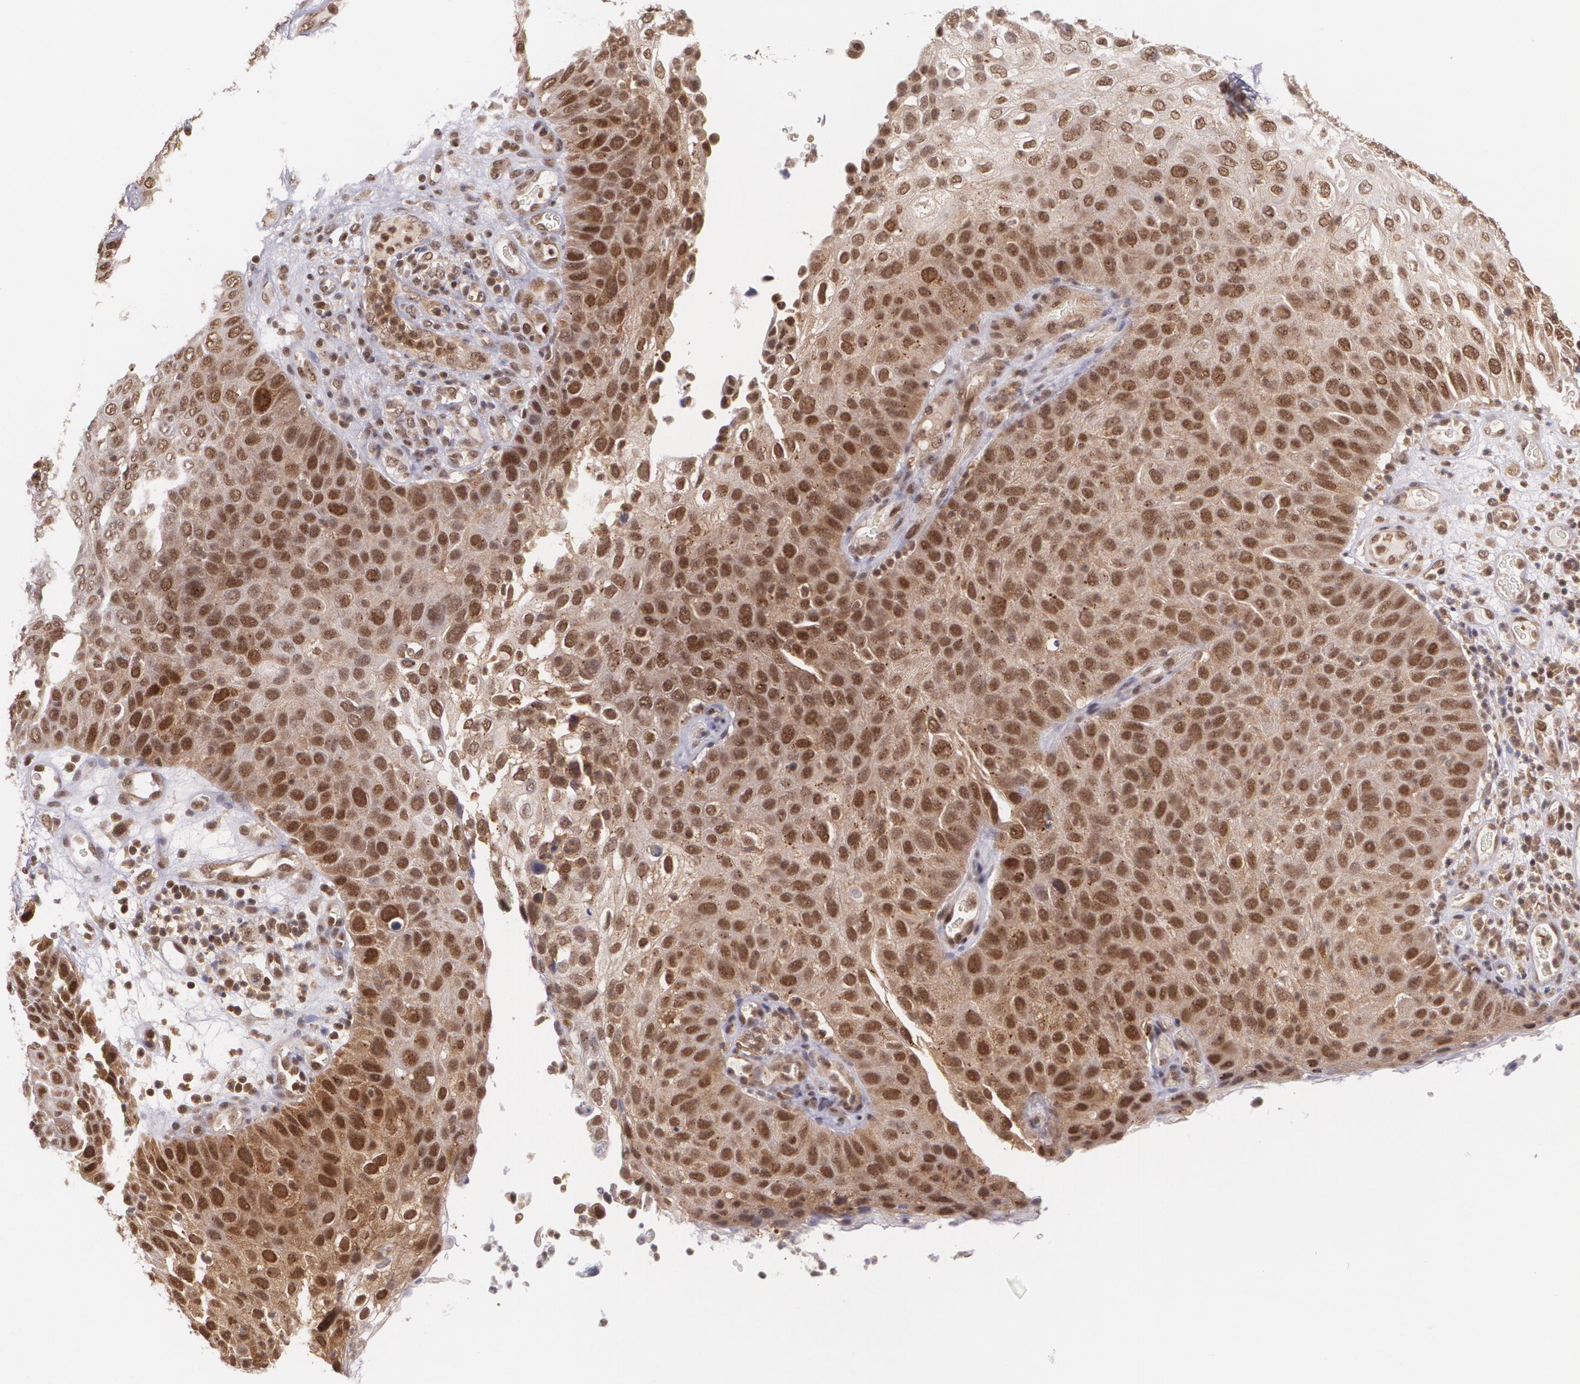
{"staining": {"intensity": "moderate", "quantity": ">75%", "location": "cytoplasmic/membranous,nuclear"}, "tissue": "skin cancer", "cell_type": "Tumor cells", "image_type": "cancer", "snomed": [{"axis": "morphology", "description": "Squamous cell carcinoma, NOS"}, {"axis": "topography", "description": "Skin"}], "caption": "DAB (3,3'-diaminobenzidine) immunohistochemical staining of skin squamous cell carcinoma displays moderate cytoplasmic/membranous and nuclear protein staining in about >75% of tumor cells.", "gene": "CUL2", "patient": {"sex": "male", "age": 87}}